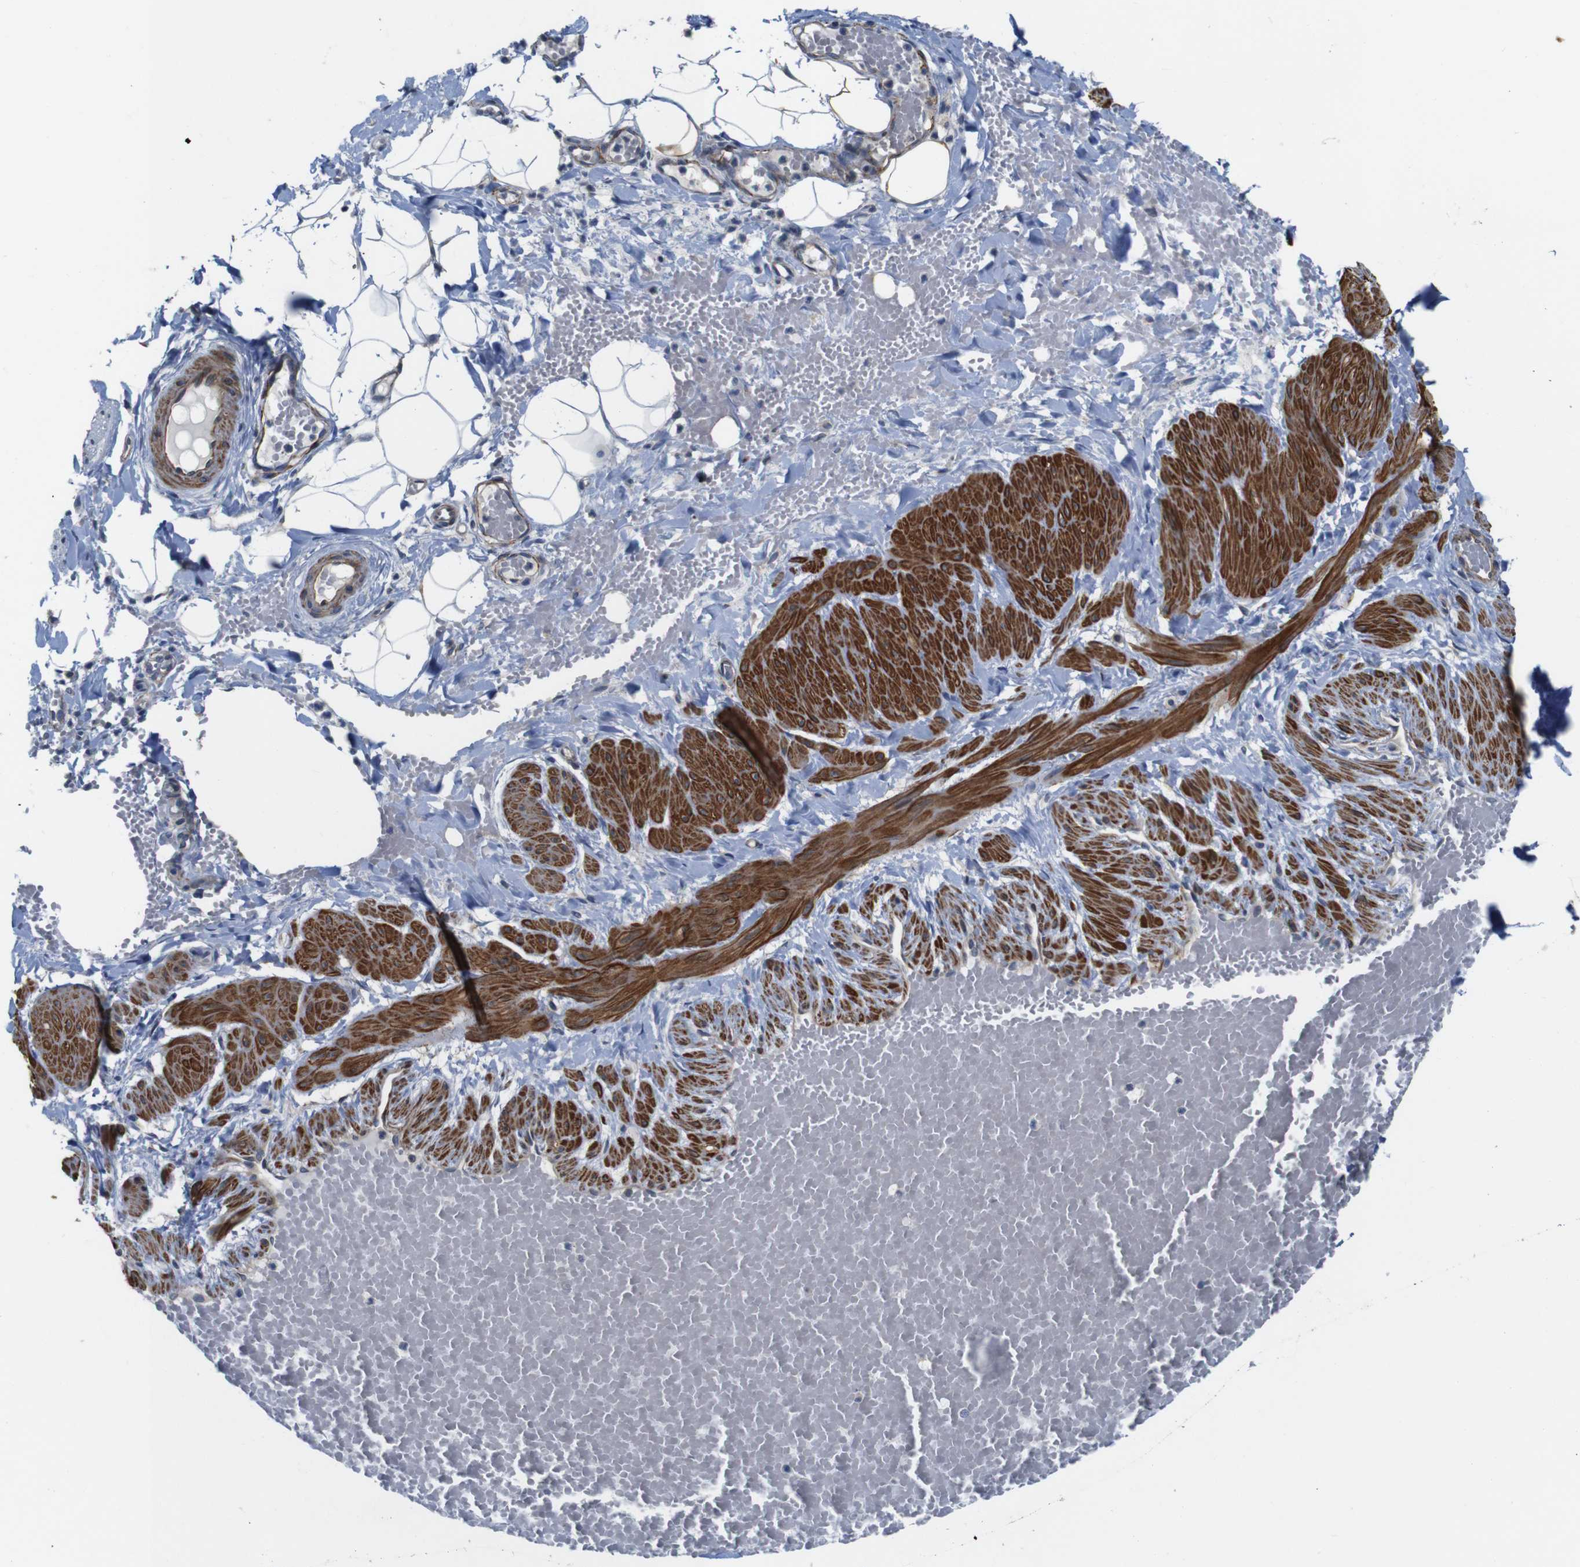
{"staining": {"intensity": "negative", "quantity": "none", "location": "none"}, "tissue": "adipose tissue", "cell_type": "Adipocytes", "image_type": "normal", "snomed": [{"axis": "morphology", "description": "Normal tissue, NOS"}, {"axis": "topography", "description": "Soft tissue"}, {"axis": "topography", "description": "Vascular tissue"}], "caption": "This is a micrograph of immunohistochemistry staining of unremarkable adipose tissue, which shows no expression in adipocytes. (Immunohistochemistry, brightfield microscopy, high magnification).", "gene": "GGT7", "patient": {"sex": "female", "age": 35}}